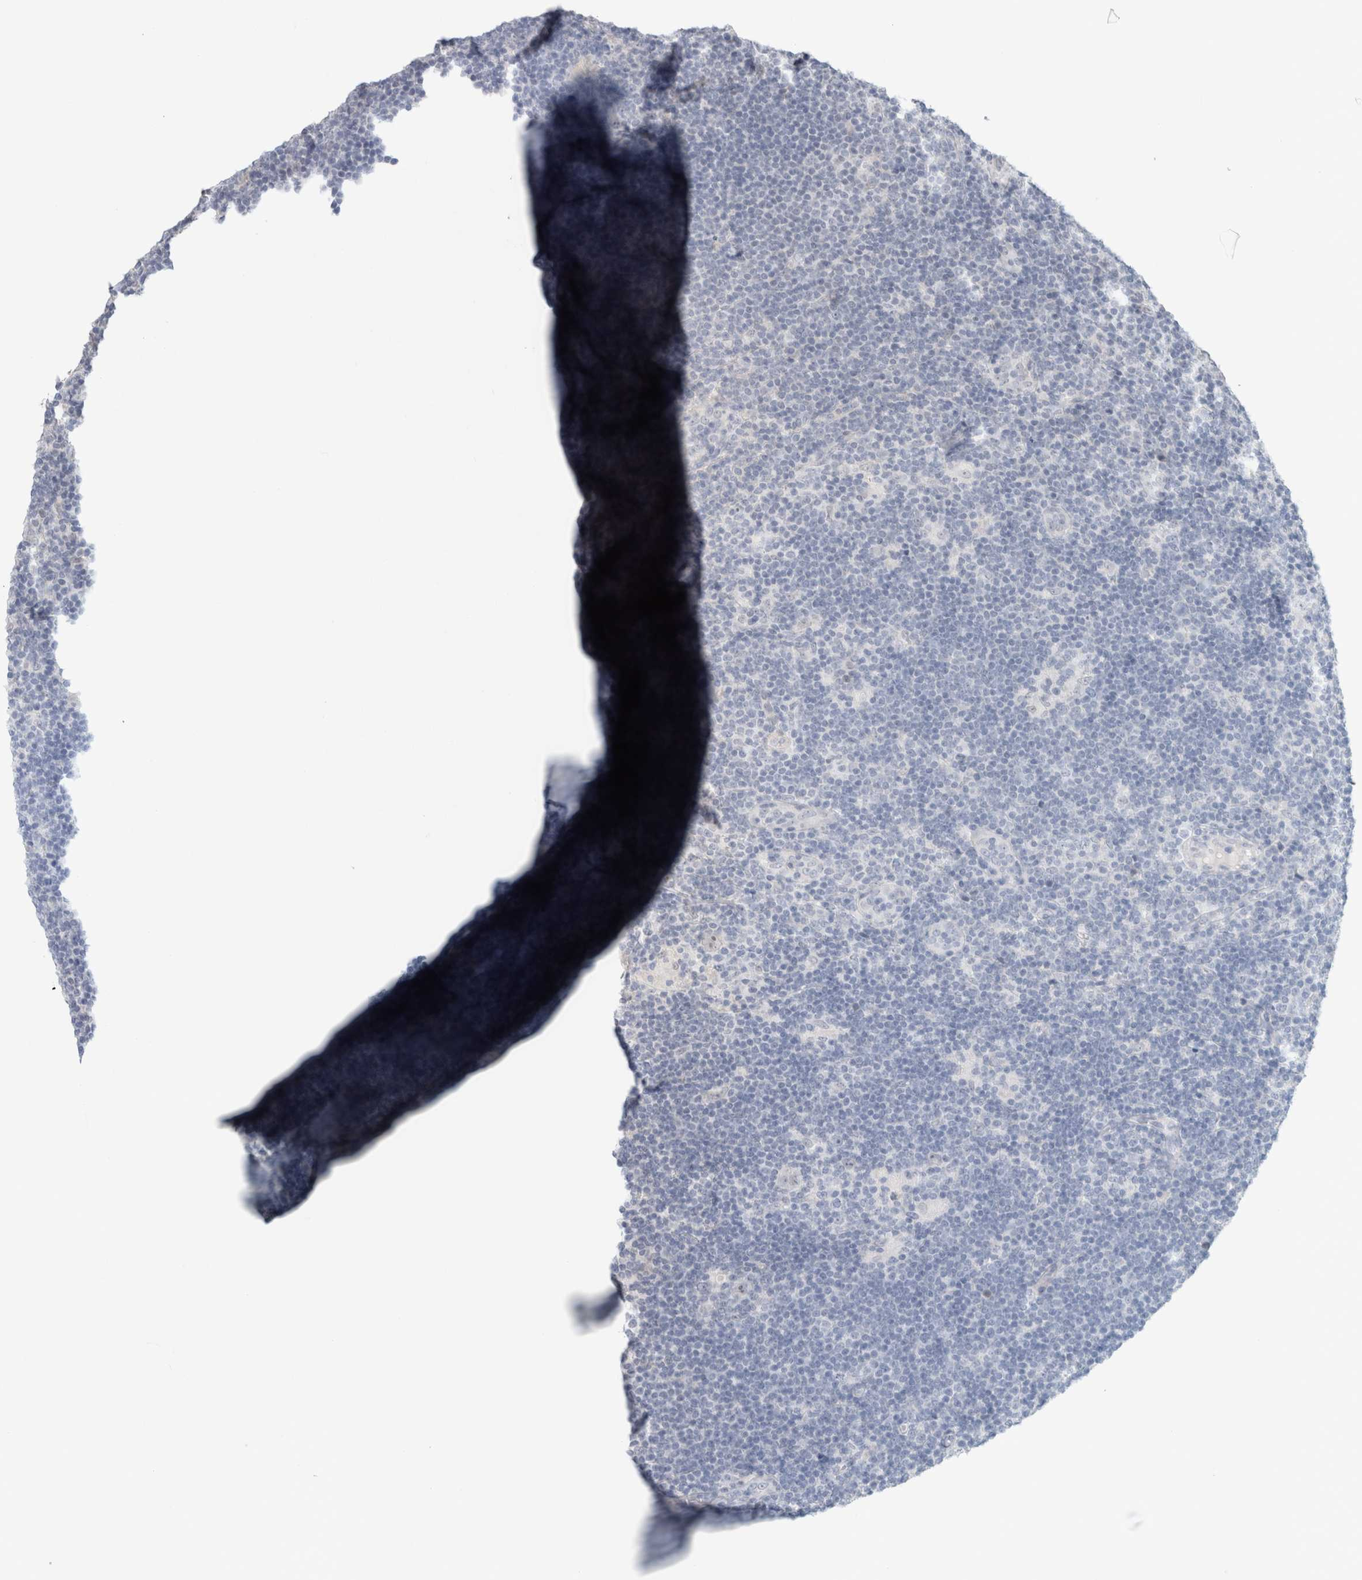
{"staining": {"intensity": "negative", "quantity": "none", "location": "none"}, "tissue": "lymphoma", "cell_type": "Tumor cells", "image_type": "cancer", "snomed": [{"axis": "morphology", "description": "Hodgkin's disease, NOS"}, {"axis": "topography", "description": "Lymph node"}], "caption": "Immunohistochemistry of human lymphoma reveals no expression in tumor cells.", "gene": "SYDE2", "patient": {"sex": "female", "age": 57}}